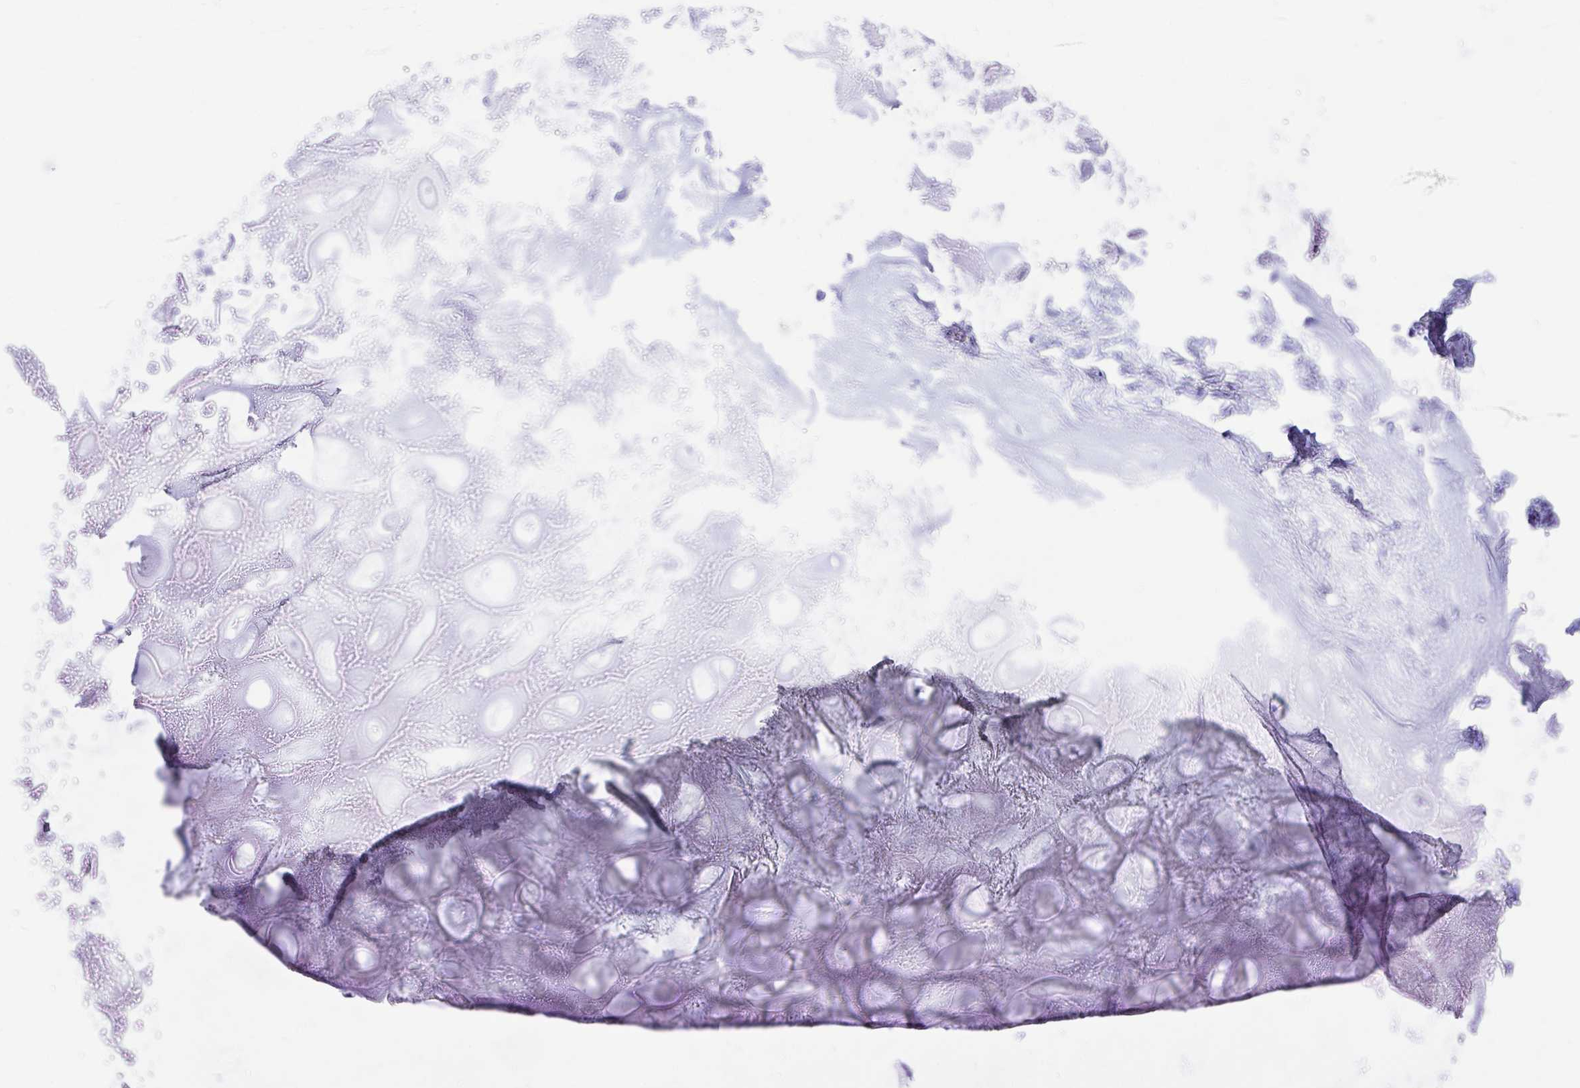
{"staining": {"intensity": "negative", "quantity": "none", "location": "none"}, "tissue": "adipose tissue", "cell_type": "Adipocytes", "image_type": "normal", "snomed": [{"axis": "morphology", "description": "Normal tissue, NOS"}, {"axis": "topography", "description": "Lymph node"}, {"axis": "topography", "description": "Cartilage tissue"}, {"axis": "topography", "description": "Nasopharynx"}], "caption": "Immunohistochemical staining of unremarkable human adipose tissue exhibits no significant positivity in adipocytes.", "gene": "ZNF850", "patient": {"sex": "male", "age": 63}}